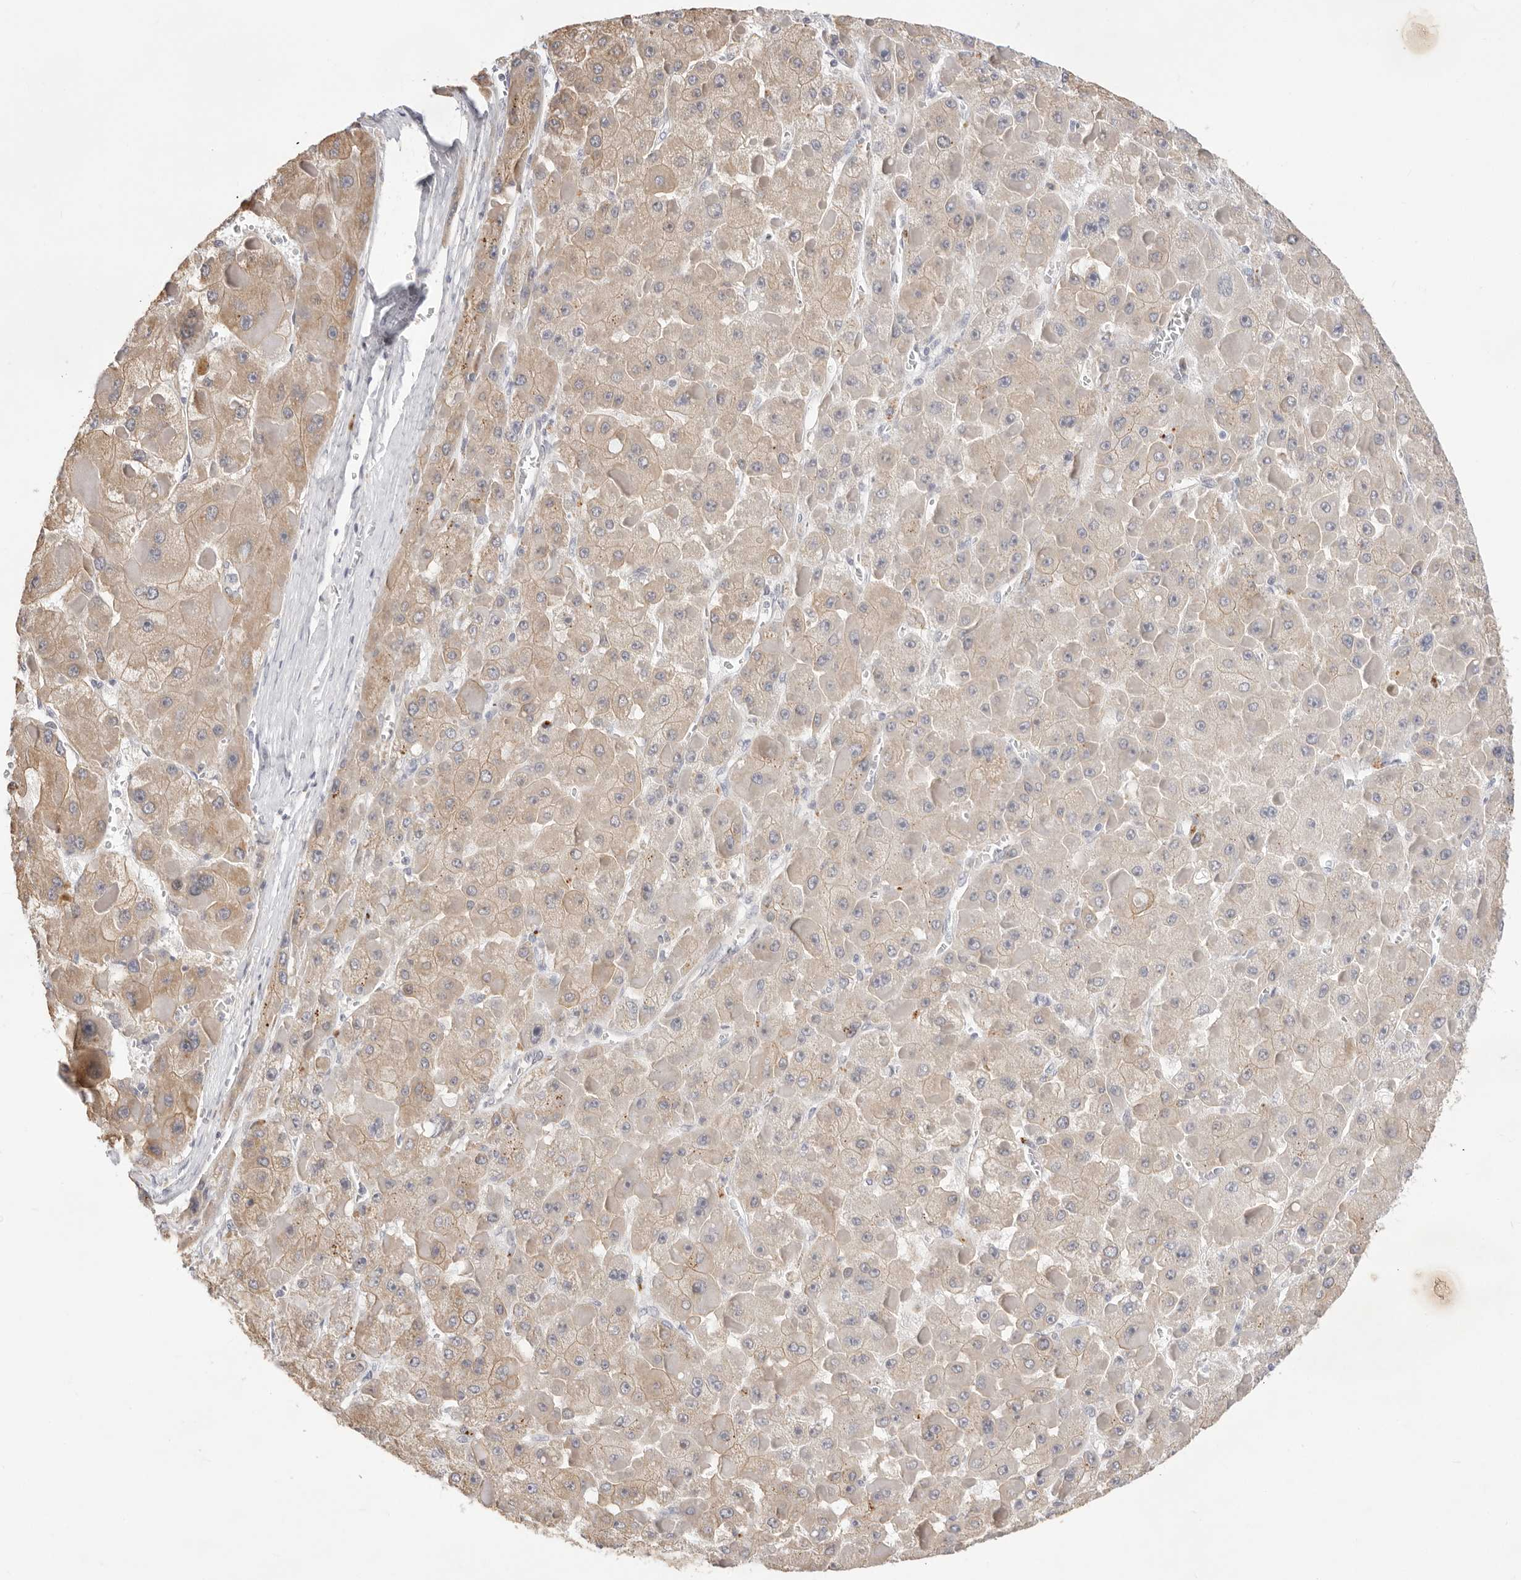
{"staining": {"intensity": "weak", "quantity": ">75%", "location": "cytoplasmic/membranous"}, "tissue": "liver cancer", "cell_type": "Tumor cells", "image_type": "cancer", "snomed": [{"axis": "morphology", "description": "Carcinoma, Hepatocellular, NOS"}, {"axis": "topography", "description": "Liver"}], "caption": "Immunohistochemistry (DAB) staining of human liver cancer reveals weak cytoplasmic/membranous protein staining in approximately >75% of tumor cells.", "gene": "USH1C", "patient": {"sex": "female", "age": 73}}